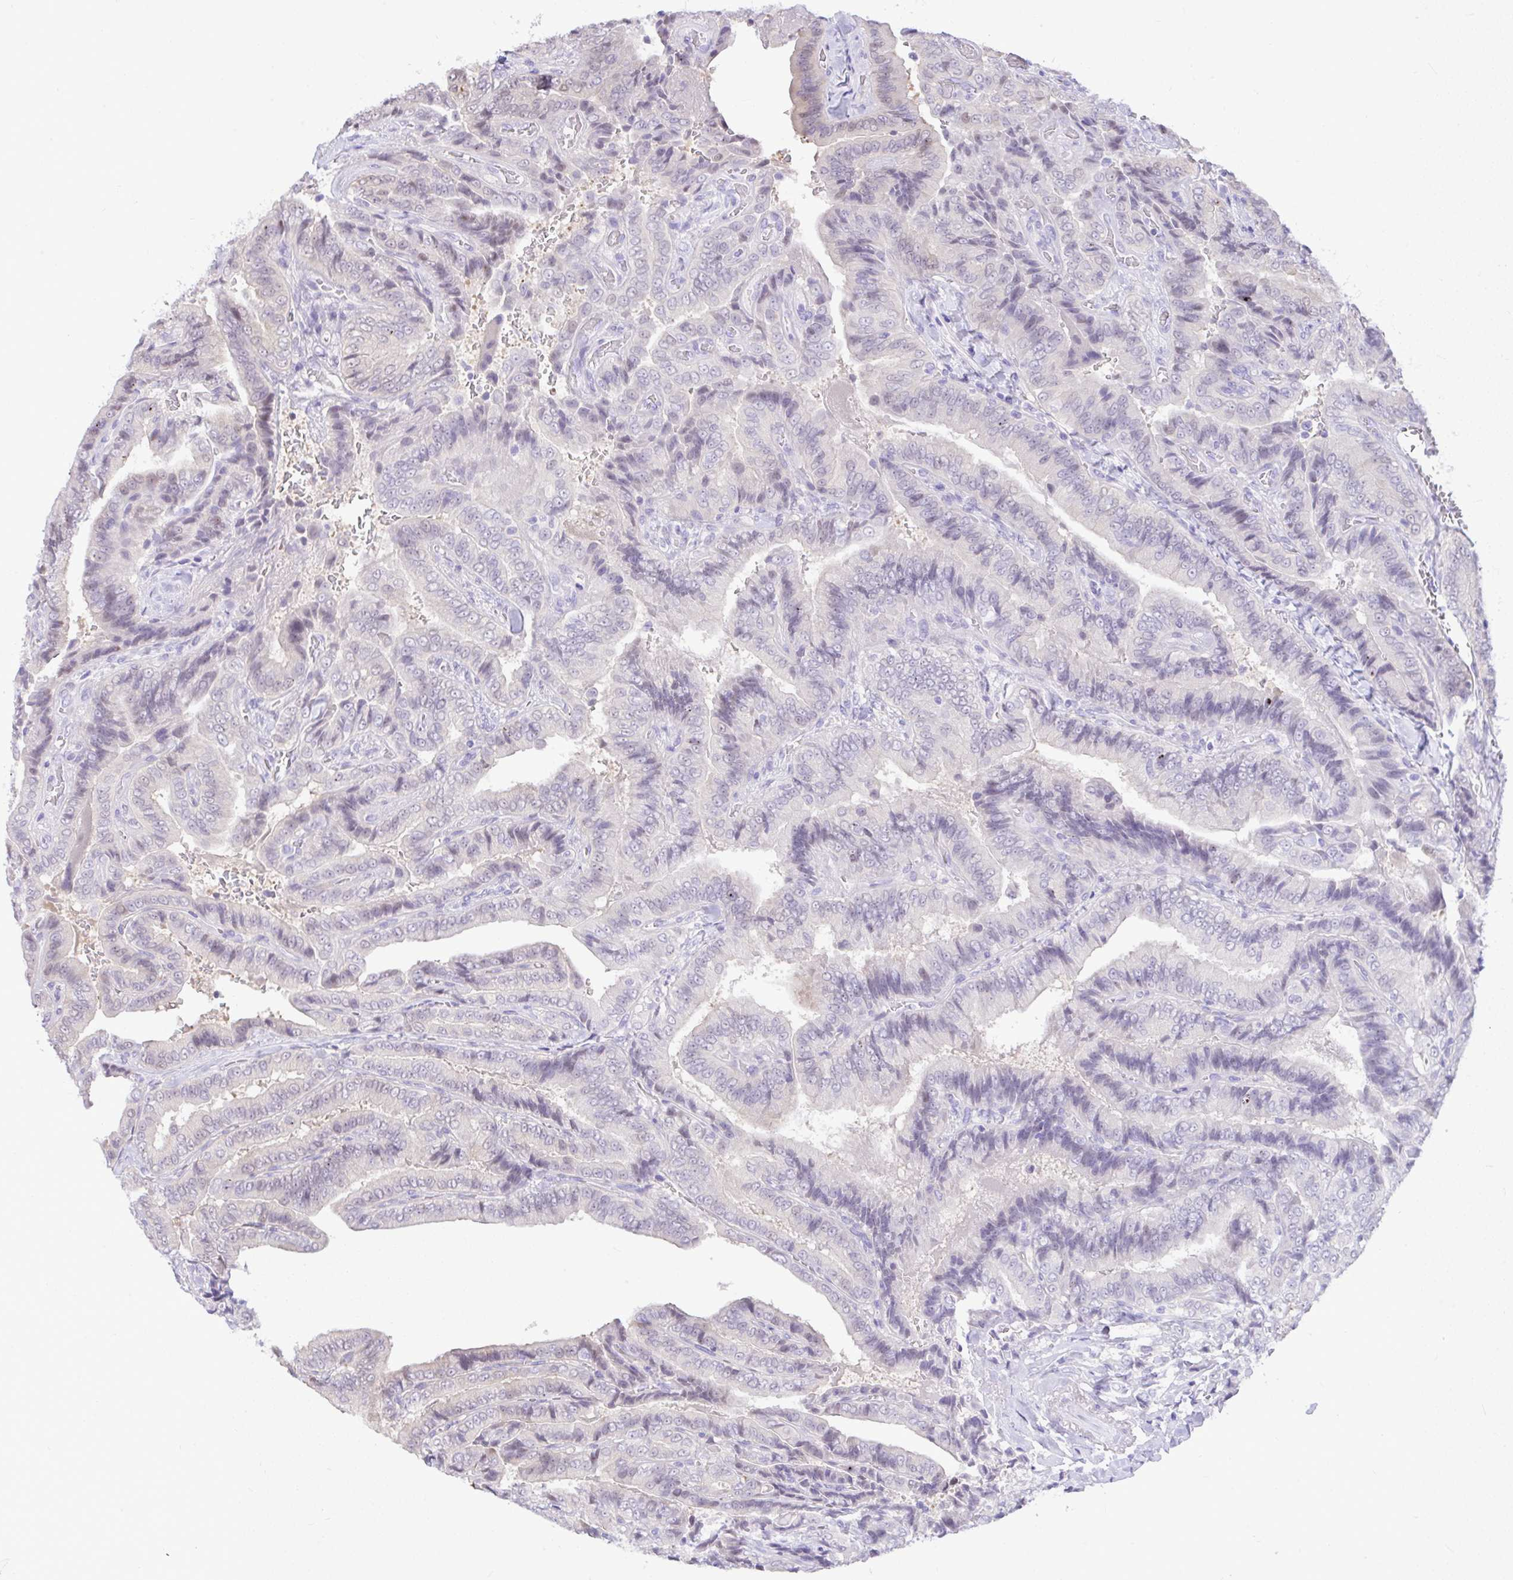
{"staining": {"intensity": "weak", "quantity": "<25%", "location": "nuclear"}, "tissue": "thyroid cancer", "cell_type": "Tumor cells", "image_type": "cancer", "snomed": [{"axis": "morphology", "description": "Papillary adenocarcinoma, NOS"}, {"axis": "topography", "description": "Thyroid gland"}], "caption": "Tumor cells show no significant protein expression in papillary adenocarcinoma (thyroid).", "gene": "ZNF485", "patient": {"sex": "male", "age": 61}}